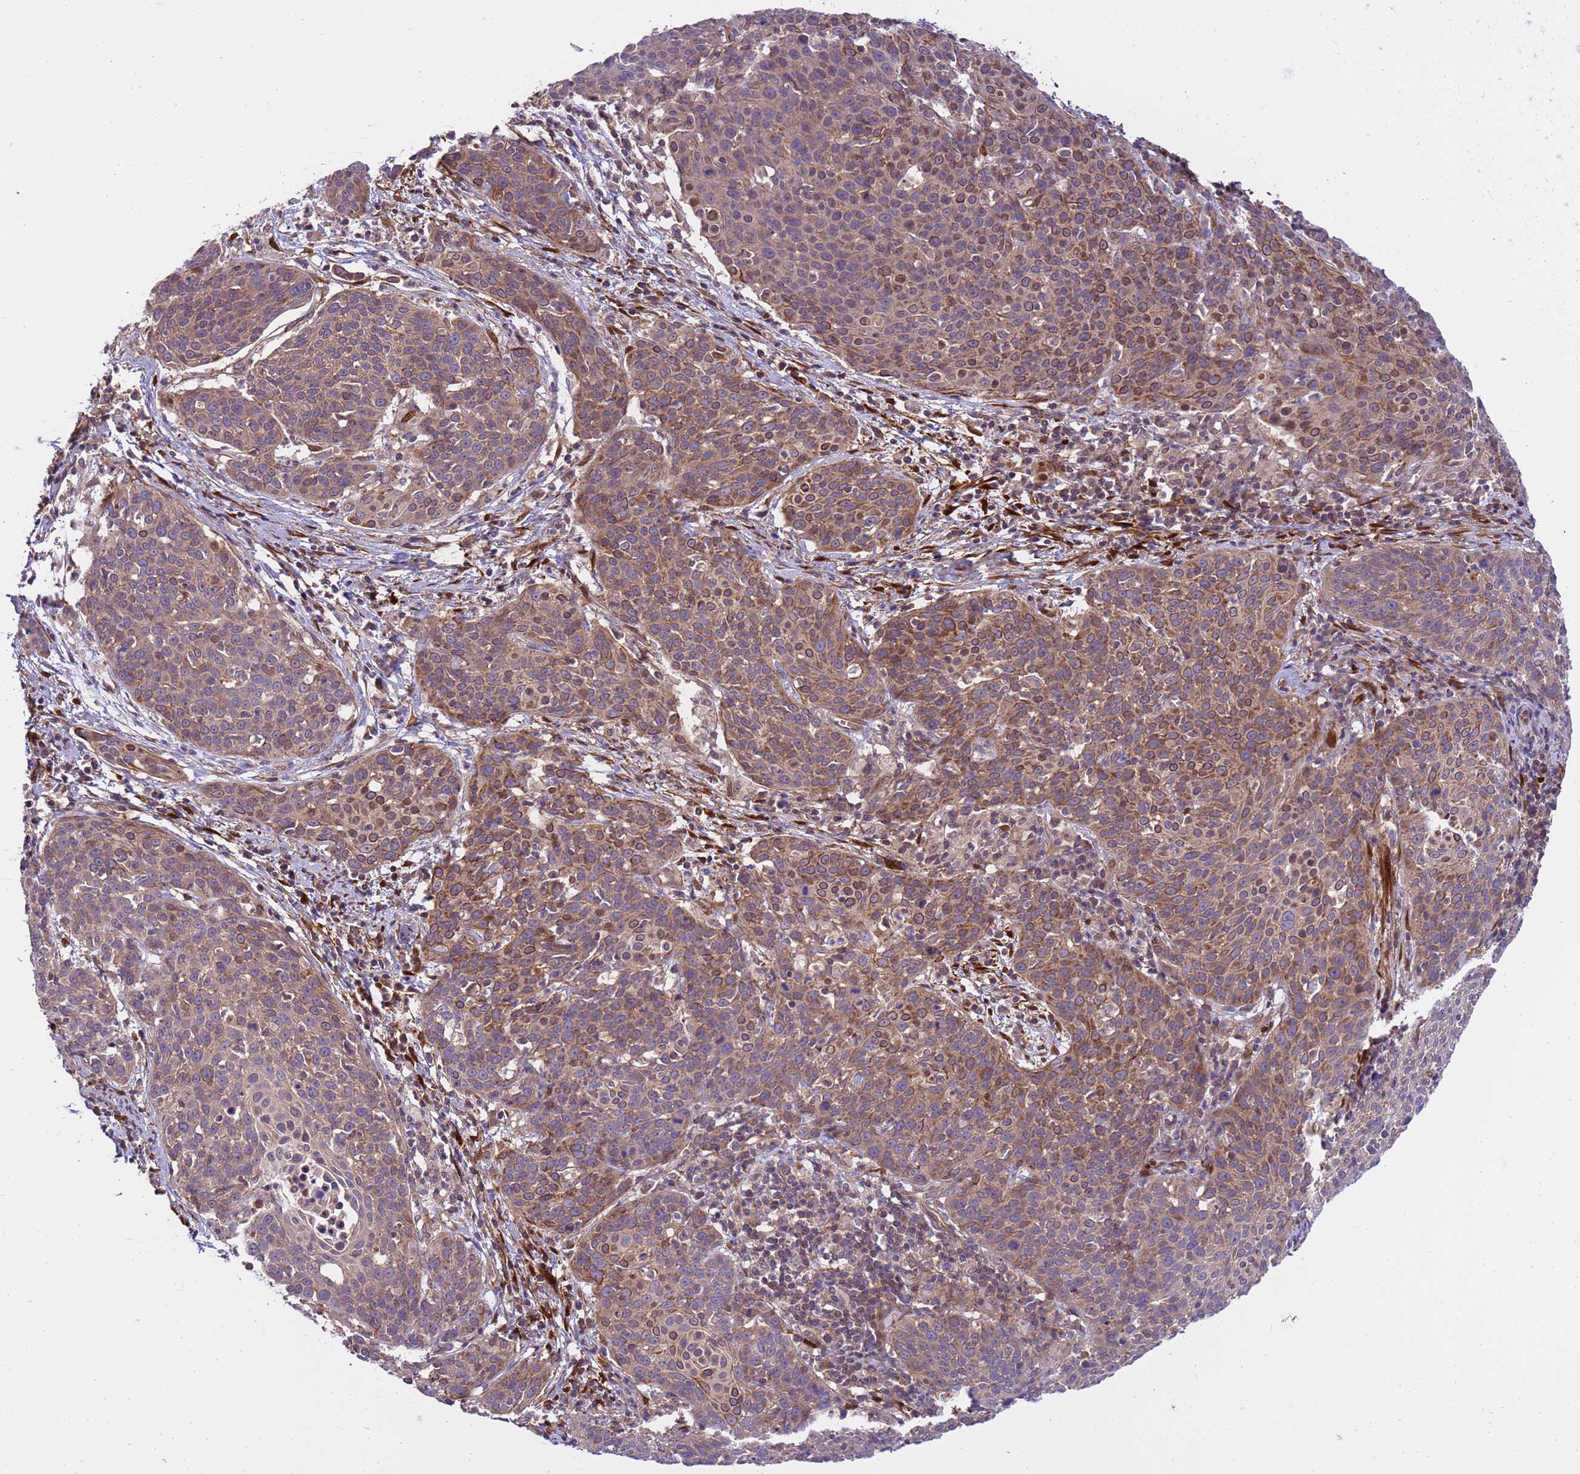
{"staining": {"intensity": "moderate", "quantity": ">75%", "location": "cytoplasmic/membranous"}, "tissue": "cervical cancer", "cell_type": "Tumor cells", "image_type": "cancer", "snomed": [{"axis": "morphology", "description": "Squamous cell carcinoma, NOS"}, {"axis": "topography", "description": "Cervix"}], "caption": "Cervical cancer stained for a protein displays moderate cytoplasmic/membranous positivity in tumor cells. (brown staining indicates protein expression, while blue staining denotes nuclei).", "gene": "SMCO3", "patient": {"sex": "female", "age": 38}}